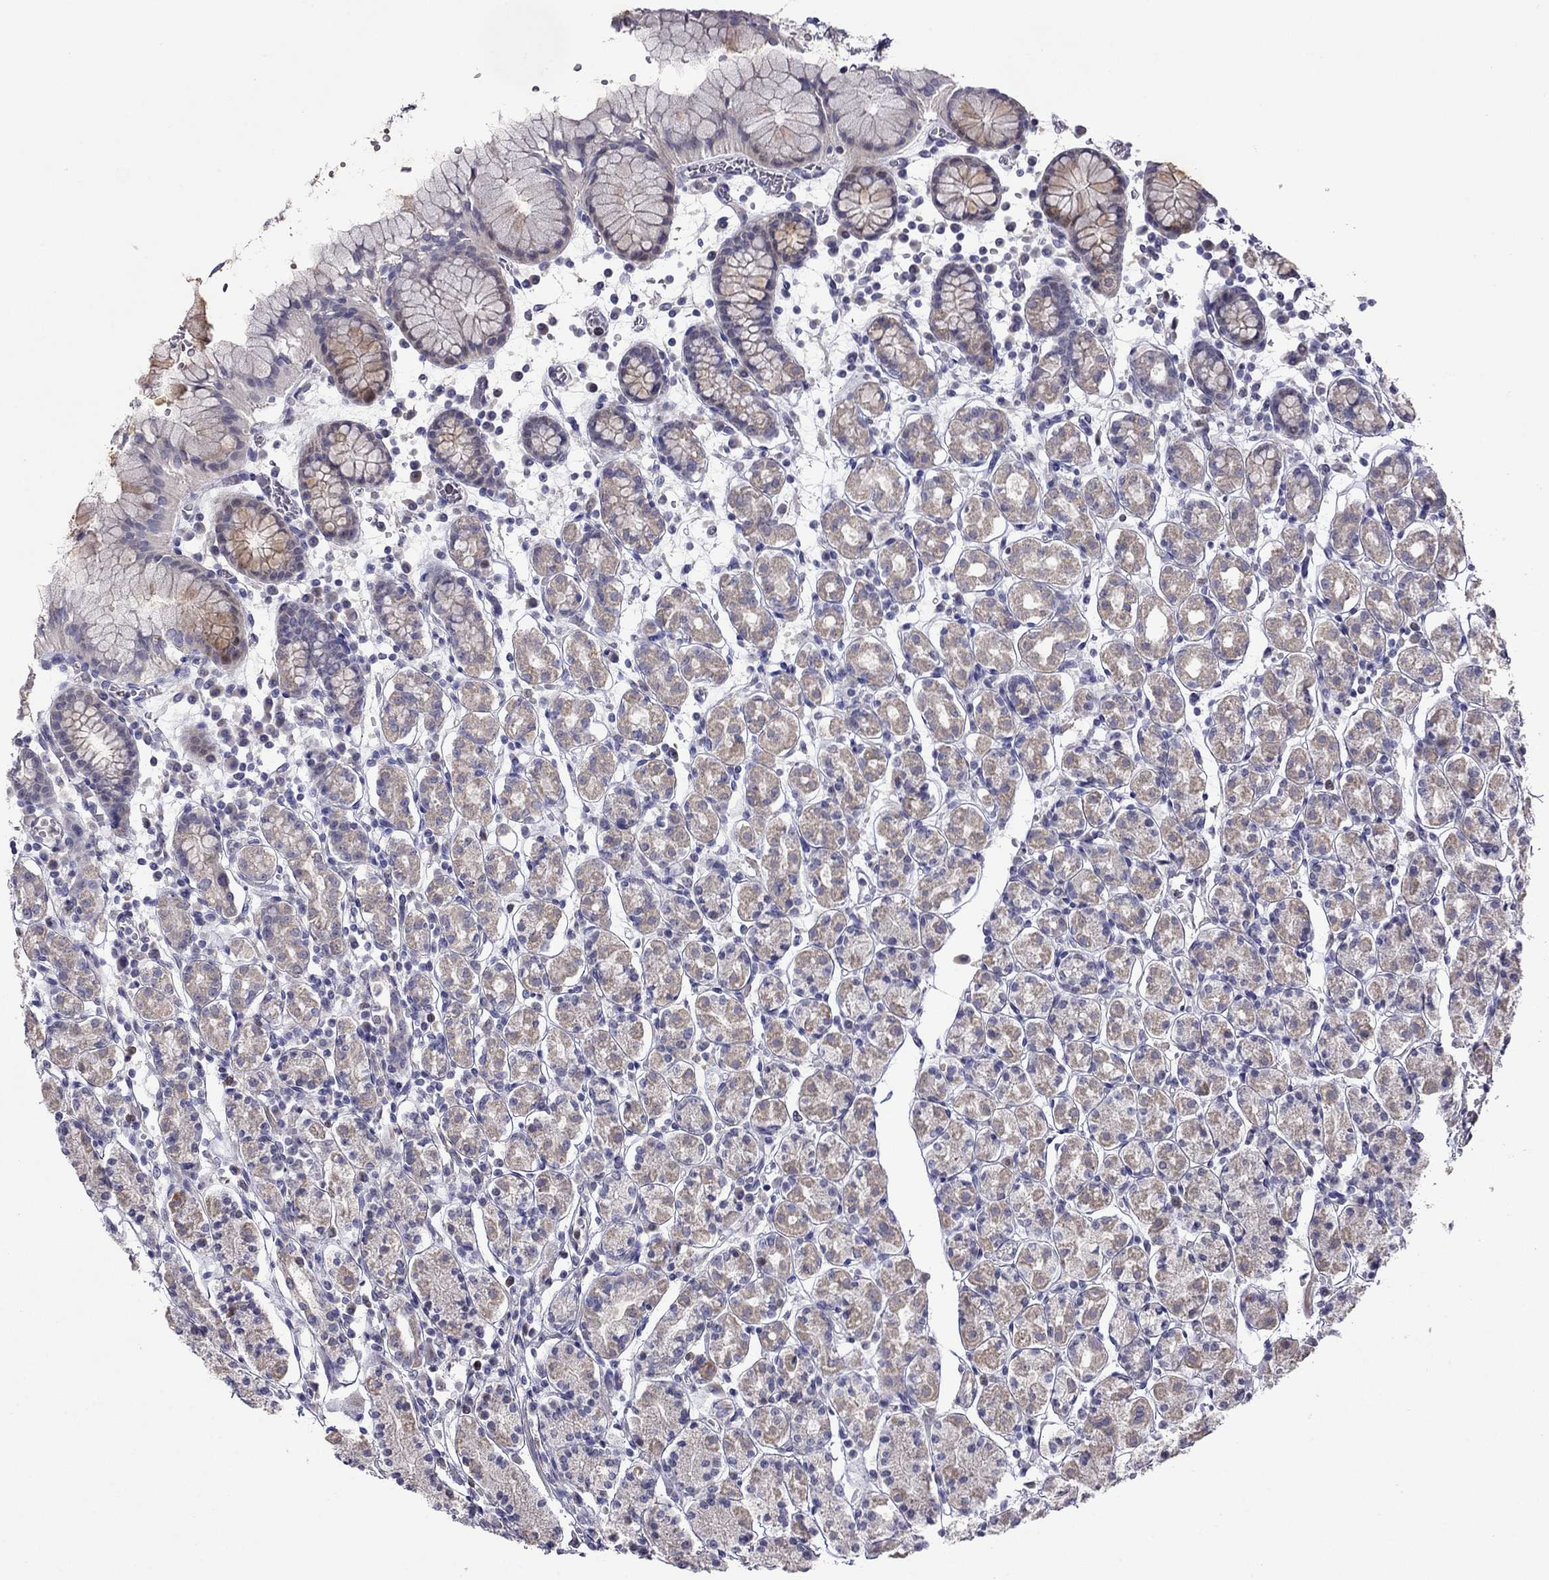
{"staining": {"intensity": "weak", "quantity": ">75%", "location": "cytoplasmic/membranous"}, "tissue": "stomach", "cell_type": "Glandular cells", "image_type": "normal", "snomed": [{"axis": "morphology", "description": "Normal tissue, NOS"}, {"axis": "topography", "description": "Stomach, upper"}, {"axis": "topography", "description": "Stomach"}], "caption": "The image demonstrates immunohistochemical staining of benign stomach. There is weak cytoplasmic/membranous expression is seen in approximately >75% of glandular cells.", "gene": "LRRC39", "patient": {"sex": "male", "age": 62}}